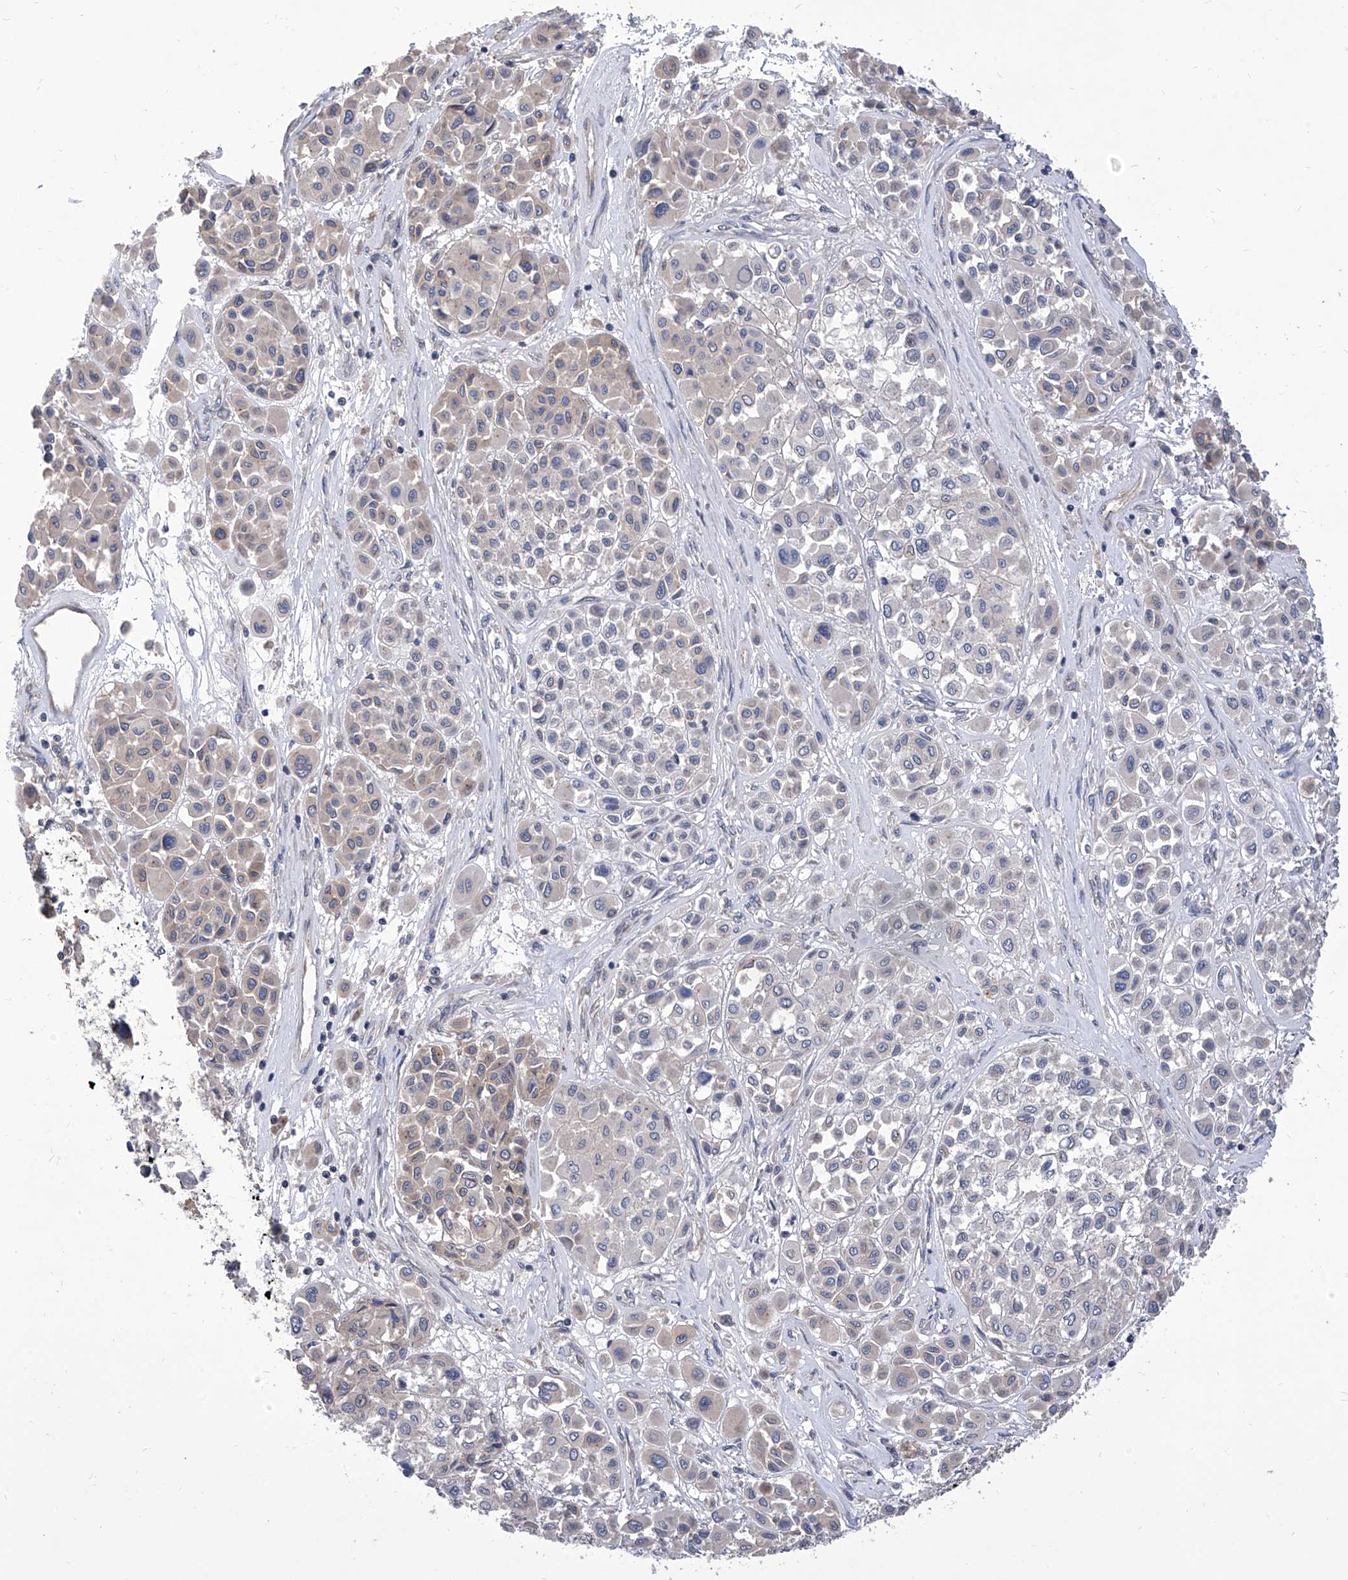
{"staining": {"intensity": "negative", "quantity": "none", "location": "none"}, "tissue": "melanoma", "cell_type": "Tumor cells", "image_type": "cancer", "snomed": [{"axis": "morphology", "description": "Malignant melanoma, Metastatic site"}, {"axis": "topography", "description": "Soft tissue"}], "caption": "IHC of malignant melanoma (metastatic site) demonstrates no expression in tumor cells.", "gene": "TJAP1", "patient": {"sex": "male", "age": 41}}